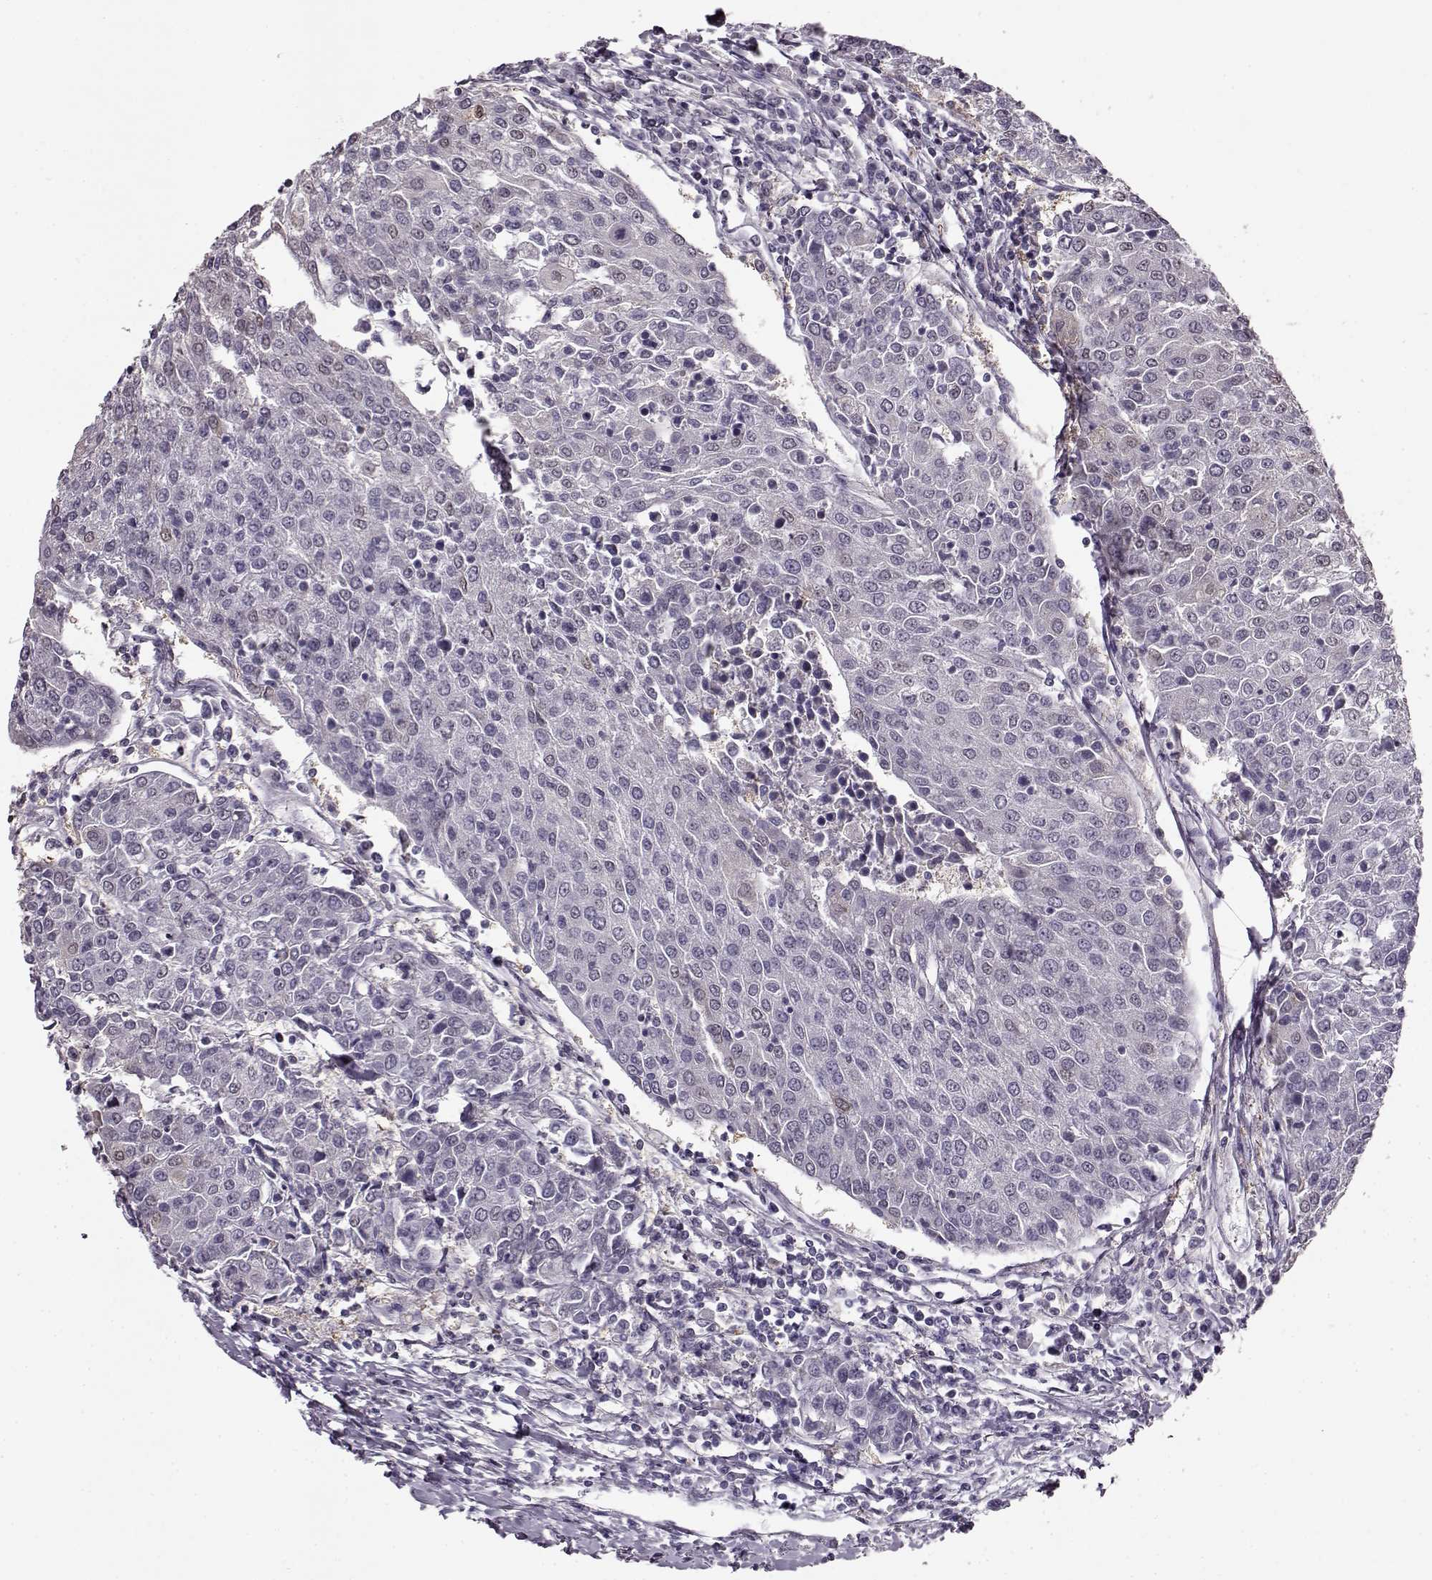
{"staining": {"intensity": "weak", "quantity": "<25%", "location": "nuclear"}, "tissue": "urothelial cancer", "cell_type": "Tumor cells", "image_type": "cancer", "snomed": [{"axis": "morphology", "description": "Urothelial carcinoma, High grade"}, {"axis": "topography", "description": "Urinary bladder"}], "caption": "Tumor cells show no significant protein staining in urothelial cancer. Nuclei are stained in blue.", "gene": "RP1L1", "patient": {"sex": "female", "age": 85}}